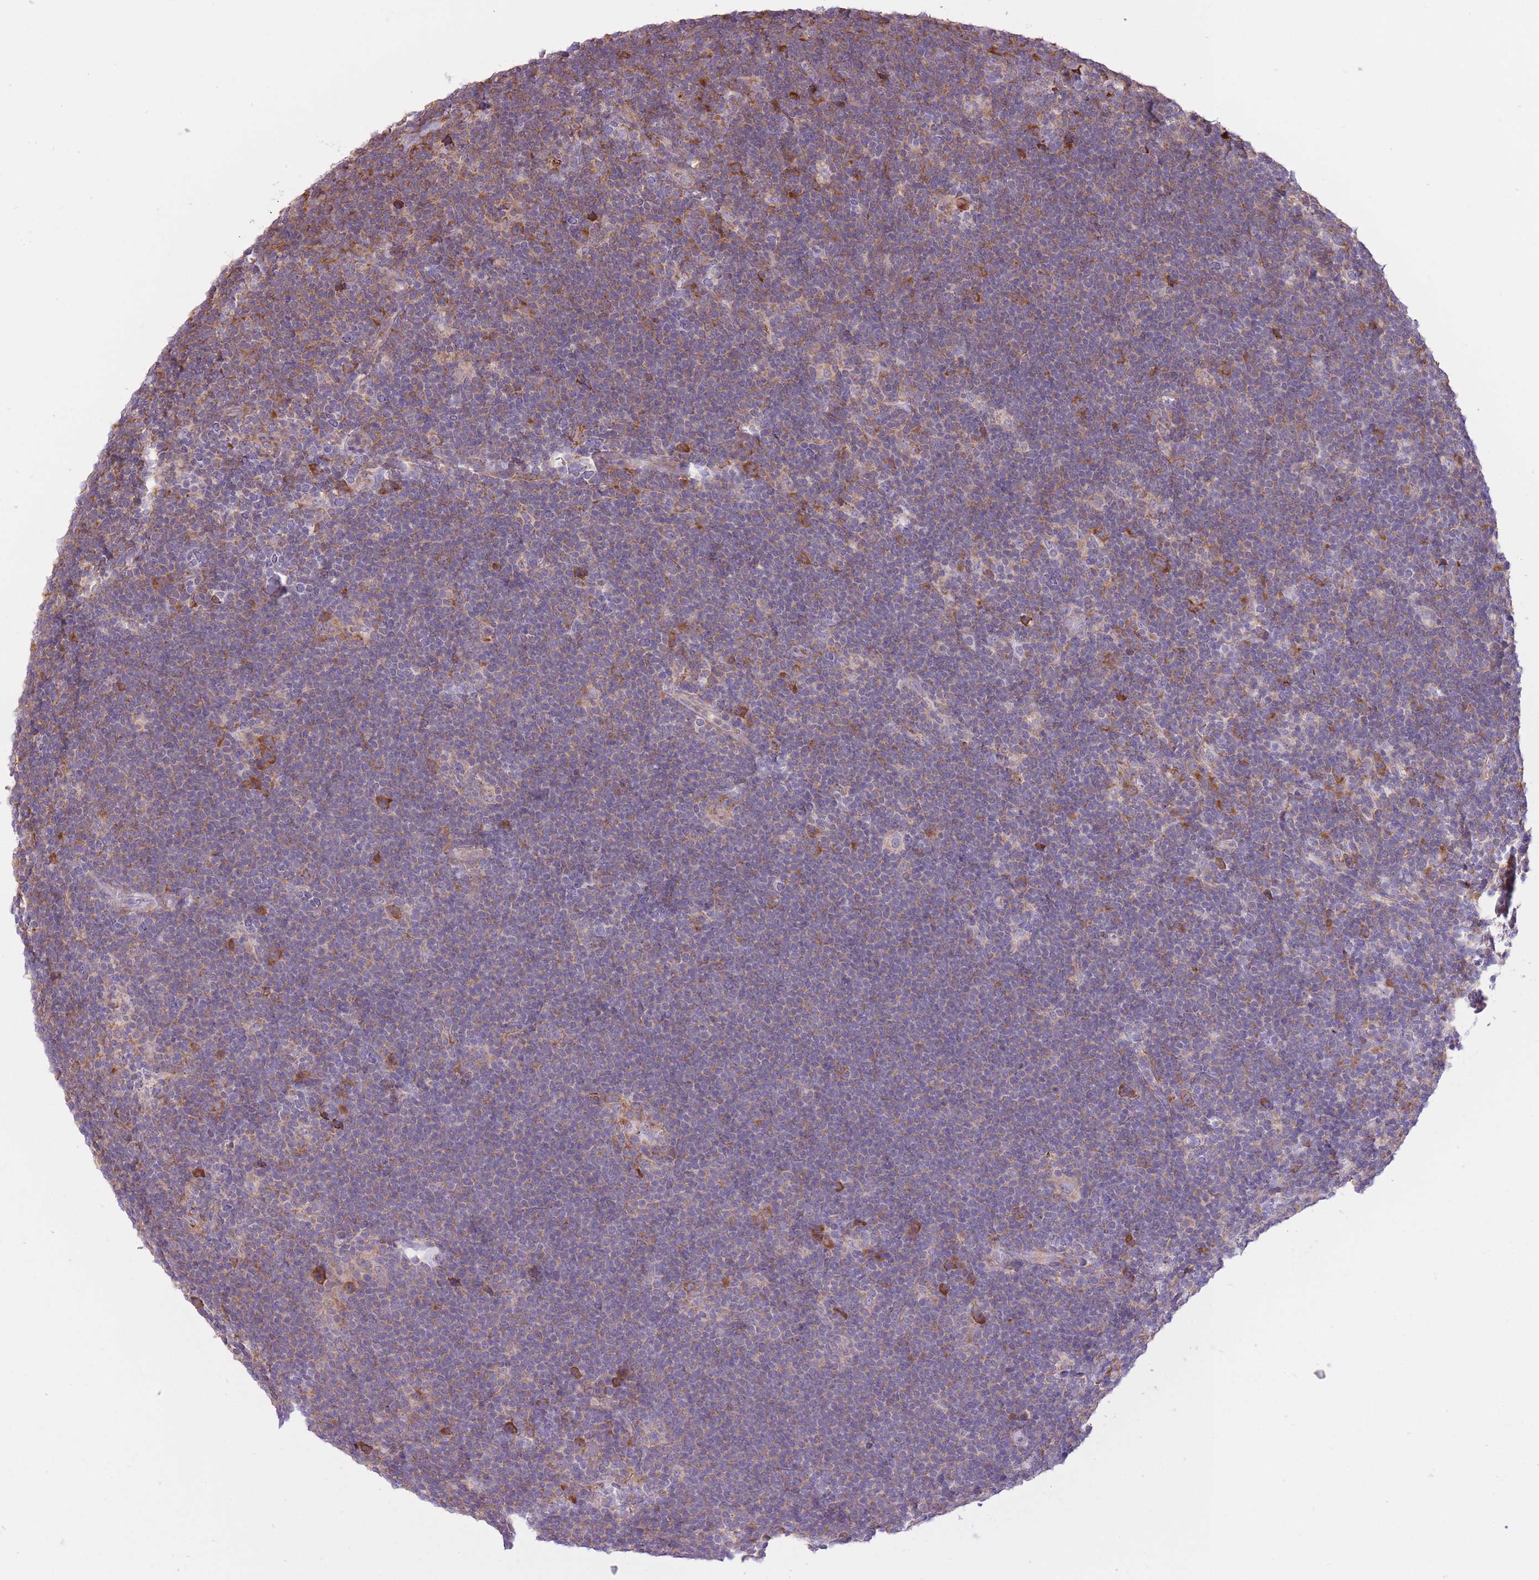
{"staining": {"intensity": "negative", "quantity": "none", "location": "none"}, "tissue": "lymphoma", "cell_type": "Tumor cells", "image_type": "cancer", "snomed": [{"axis": "morphology", "description": "Hodgkin's disease, NOS"}, {"axis": "topography", "description": "Lymph node"}], "caption": "Immunohistochemical staining of human Hodgkin's disease exhibits no significant positivity in tumor cells.", "gene": "ZNF501", "patient": {"sex": "female", "age": 57}}